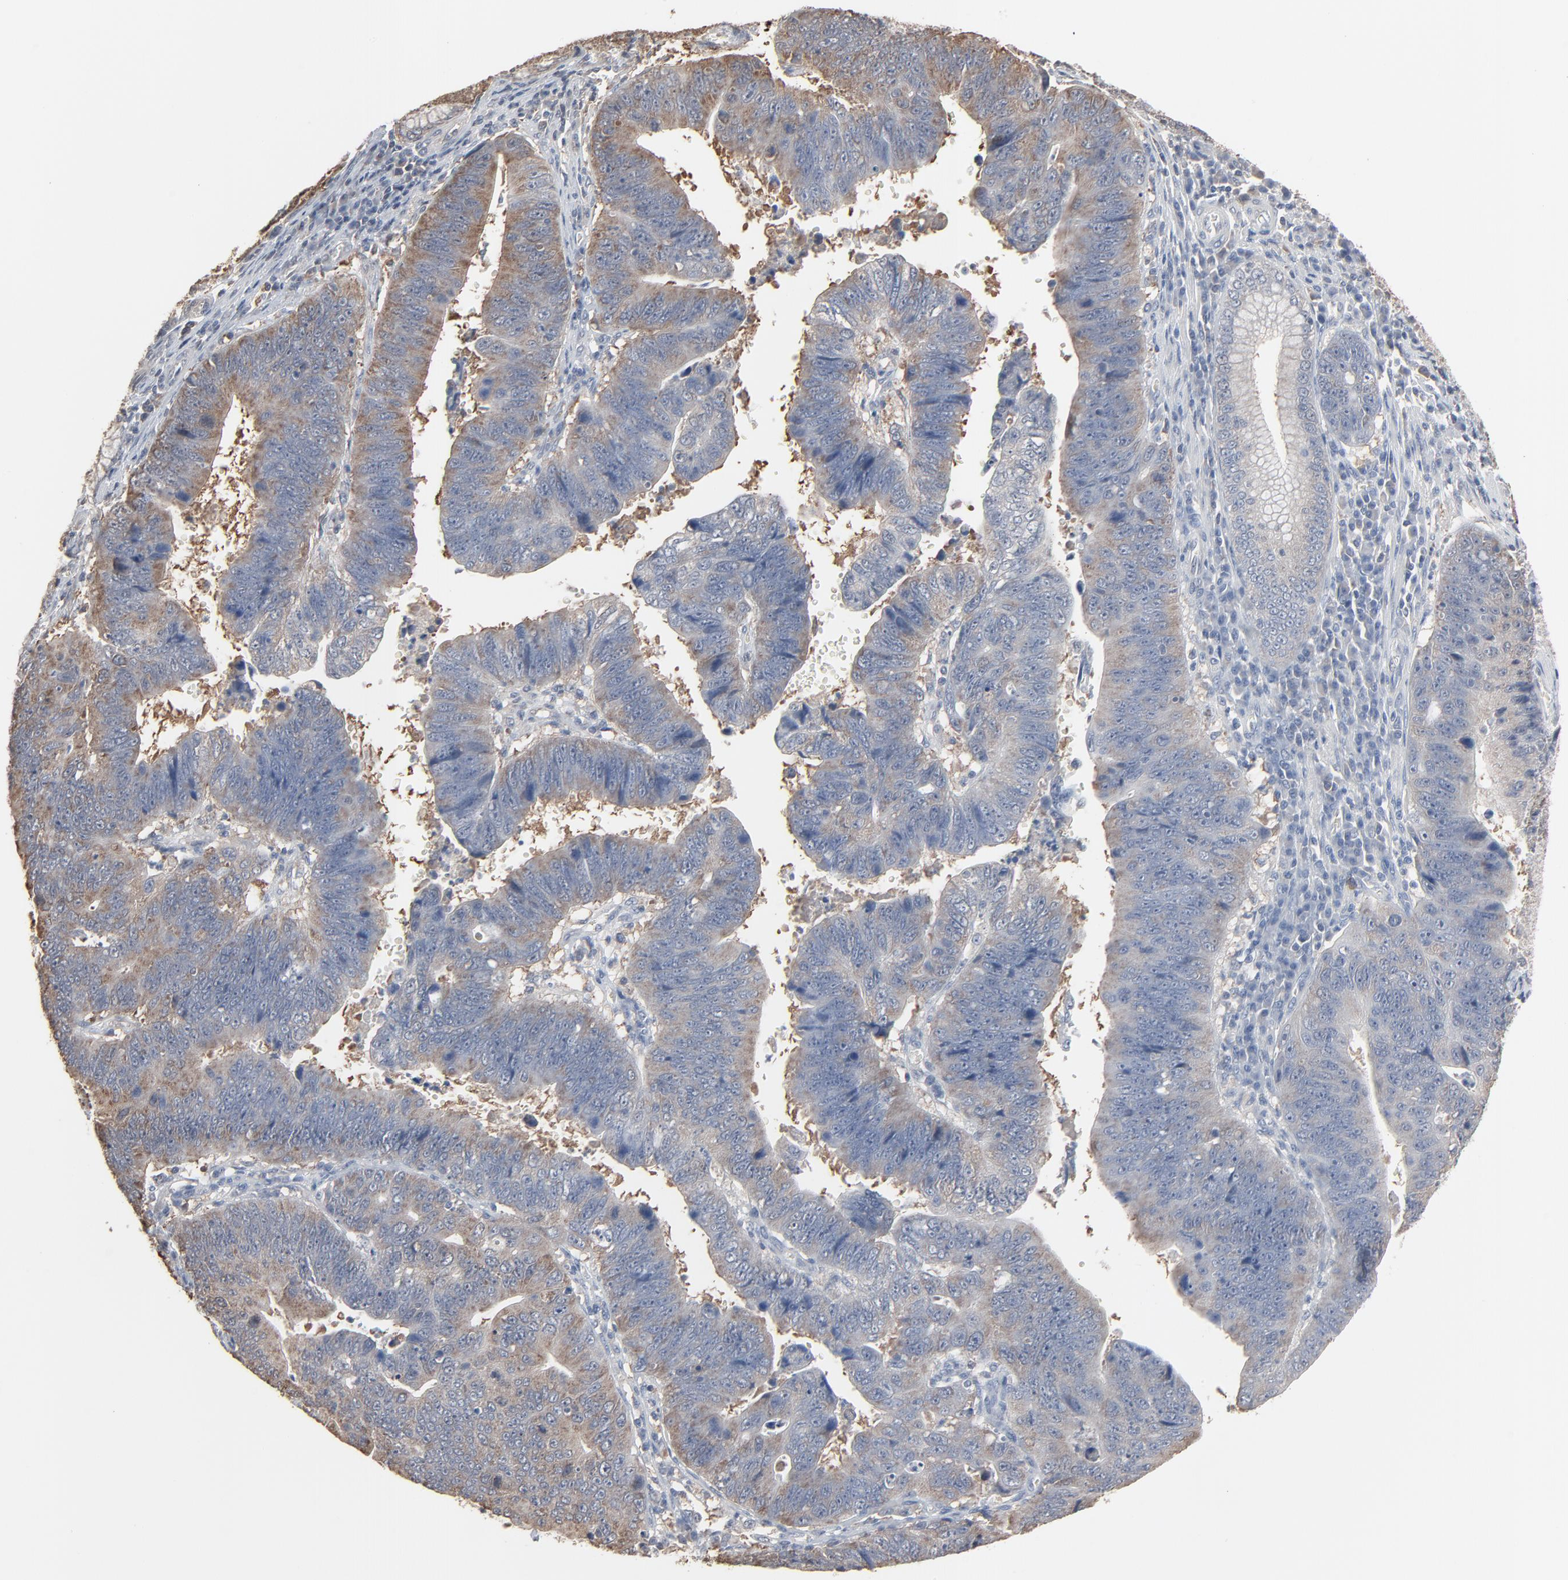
{"staining": {"intensity": "weak", "quantity": "25%-75%", "location": "cytoplasmic/membranous"}, "tissue": "stomach cancer", "cell_type": "Tumor cells", "image_type": "cancer", "snomed": [{"axis": "morphology", "description": "Adenocarcinoma, NOS"}, {"axis": "topography", "description": "Stomach"}], "caption": "A photomicrograph of human stomach cancer (adenocarcinoma) stained for a protein shows weak cytoplasmic/membranous brown staining in tumor cells.", "gene": "CCT5", "patient": {"sex": "male", "age": 59}}